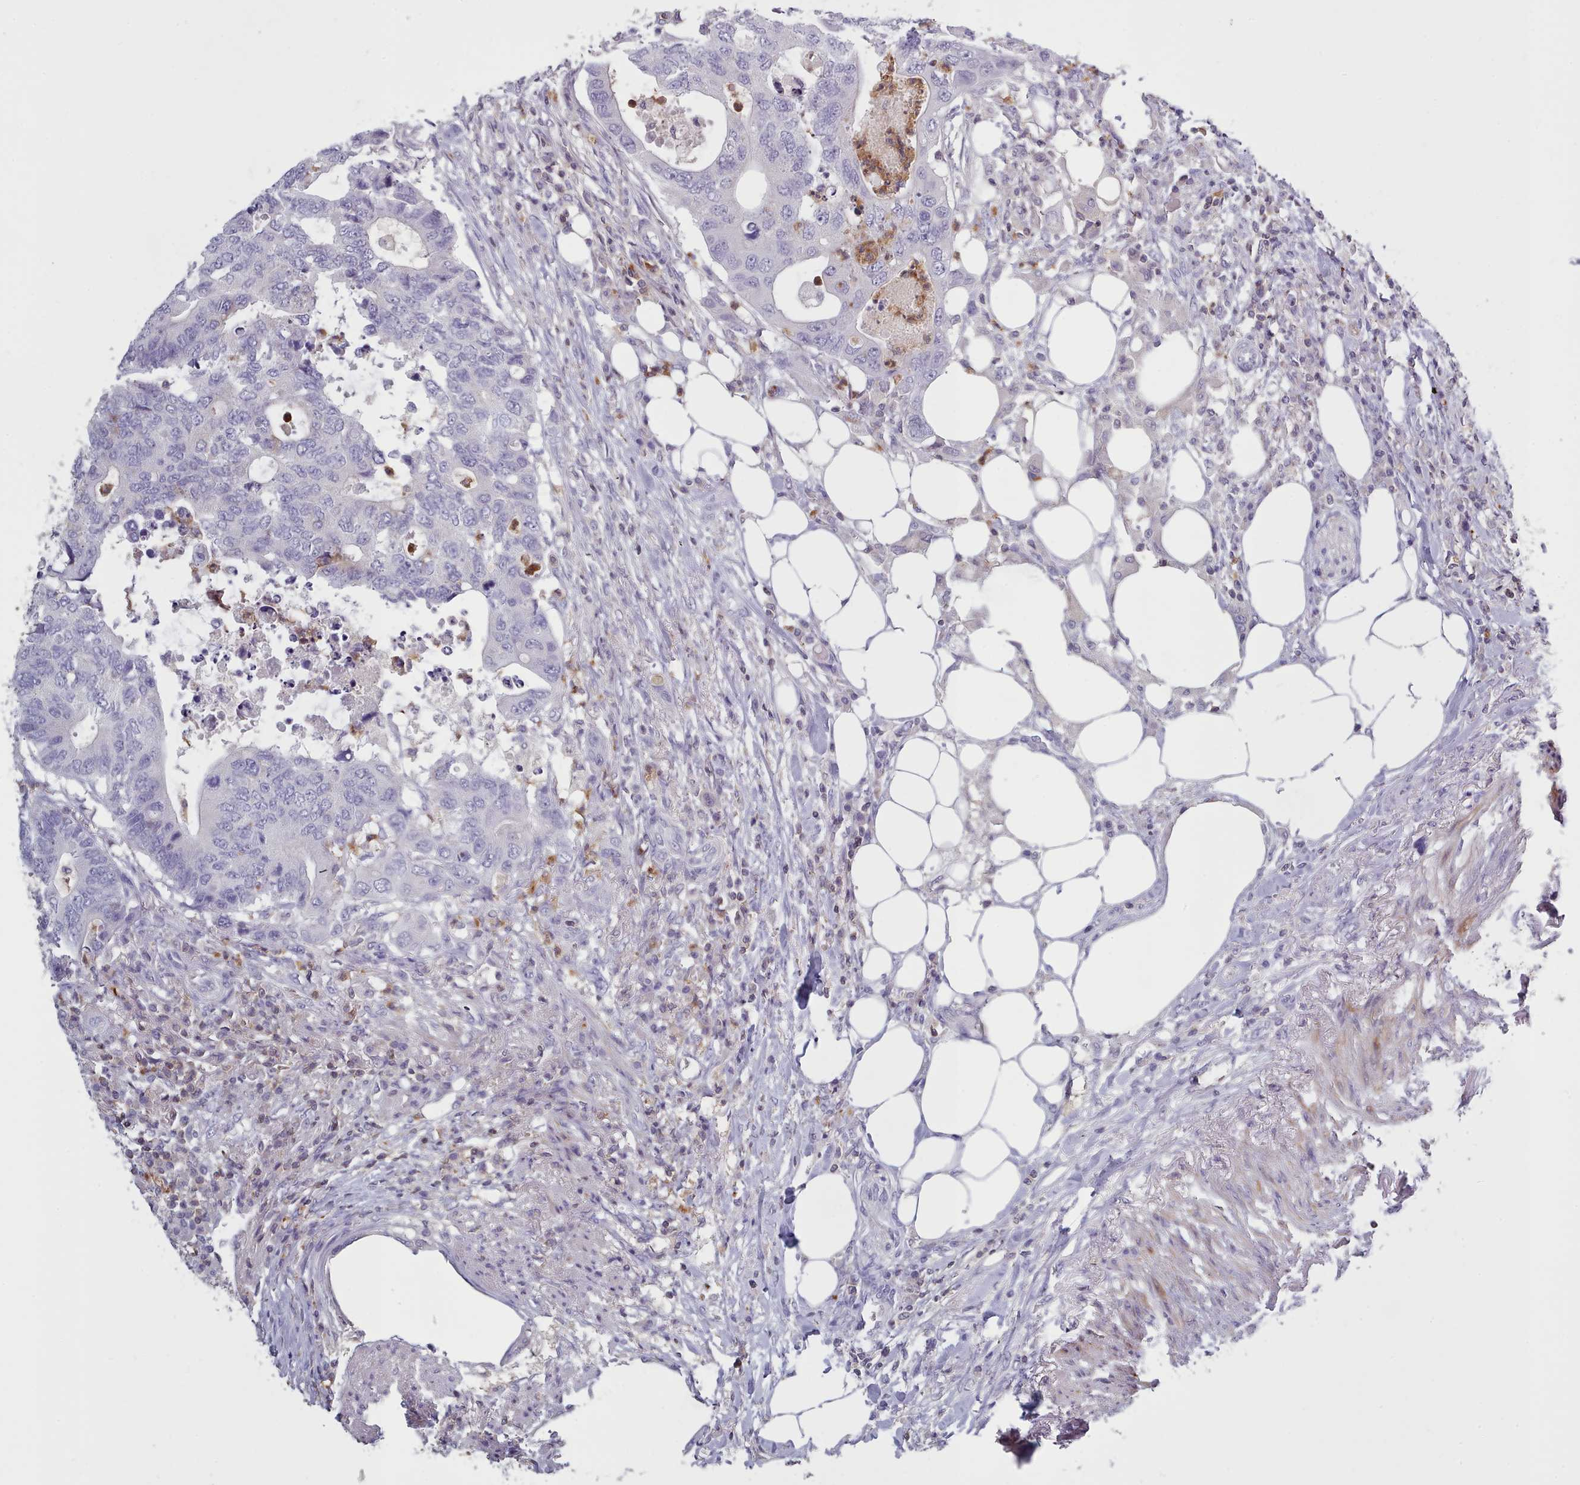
{"staining": {"intensity": "negative", "quantity": "none", "location": "none"}, "tissue": "colorectal cancer", "cell_type": "Tumor cells", "image_type": "cancer", "snomed": [{"axis": "morphology", "description": "Adenocarcinoma, NOS"}, {"axis": "topography", "description": "Colon"}], "caption": "IHC photomicrograph of neoplastic tissue: human colorectal cancer (adenocarcinoma) stained with DAB (3,3'-diaminobenzidine) reveals no significant protein expression in tumor cells.", "gene": "RAC2", "patient": {"sex": "male", "age": 71}}